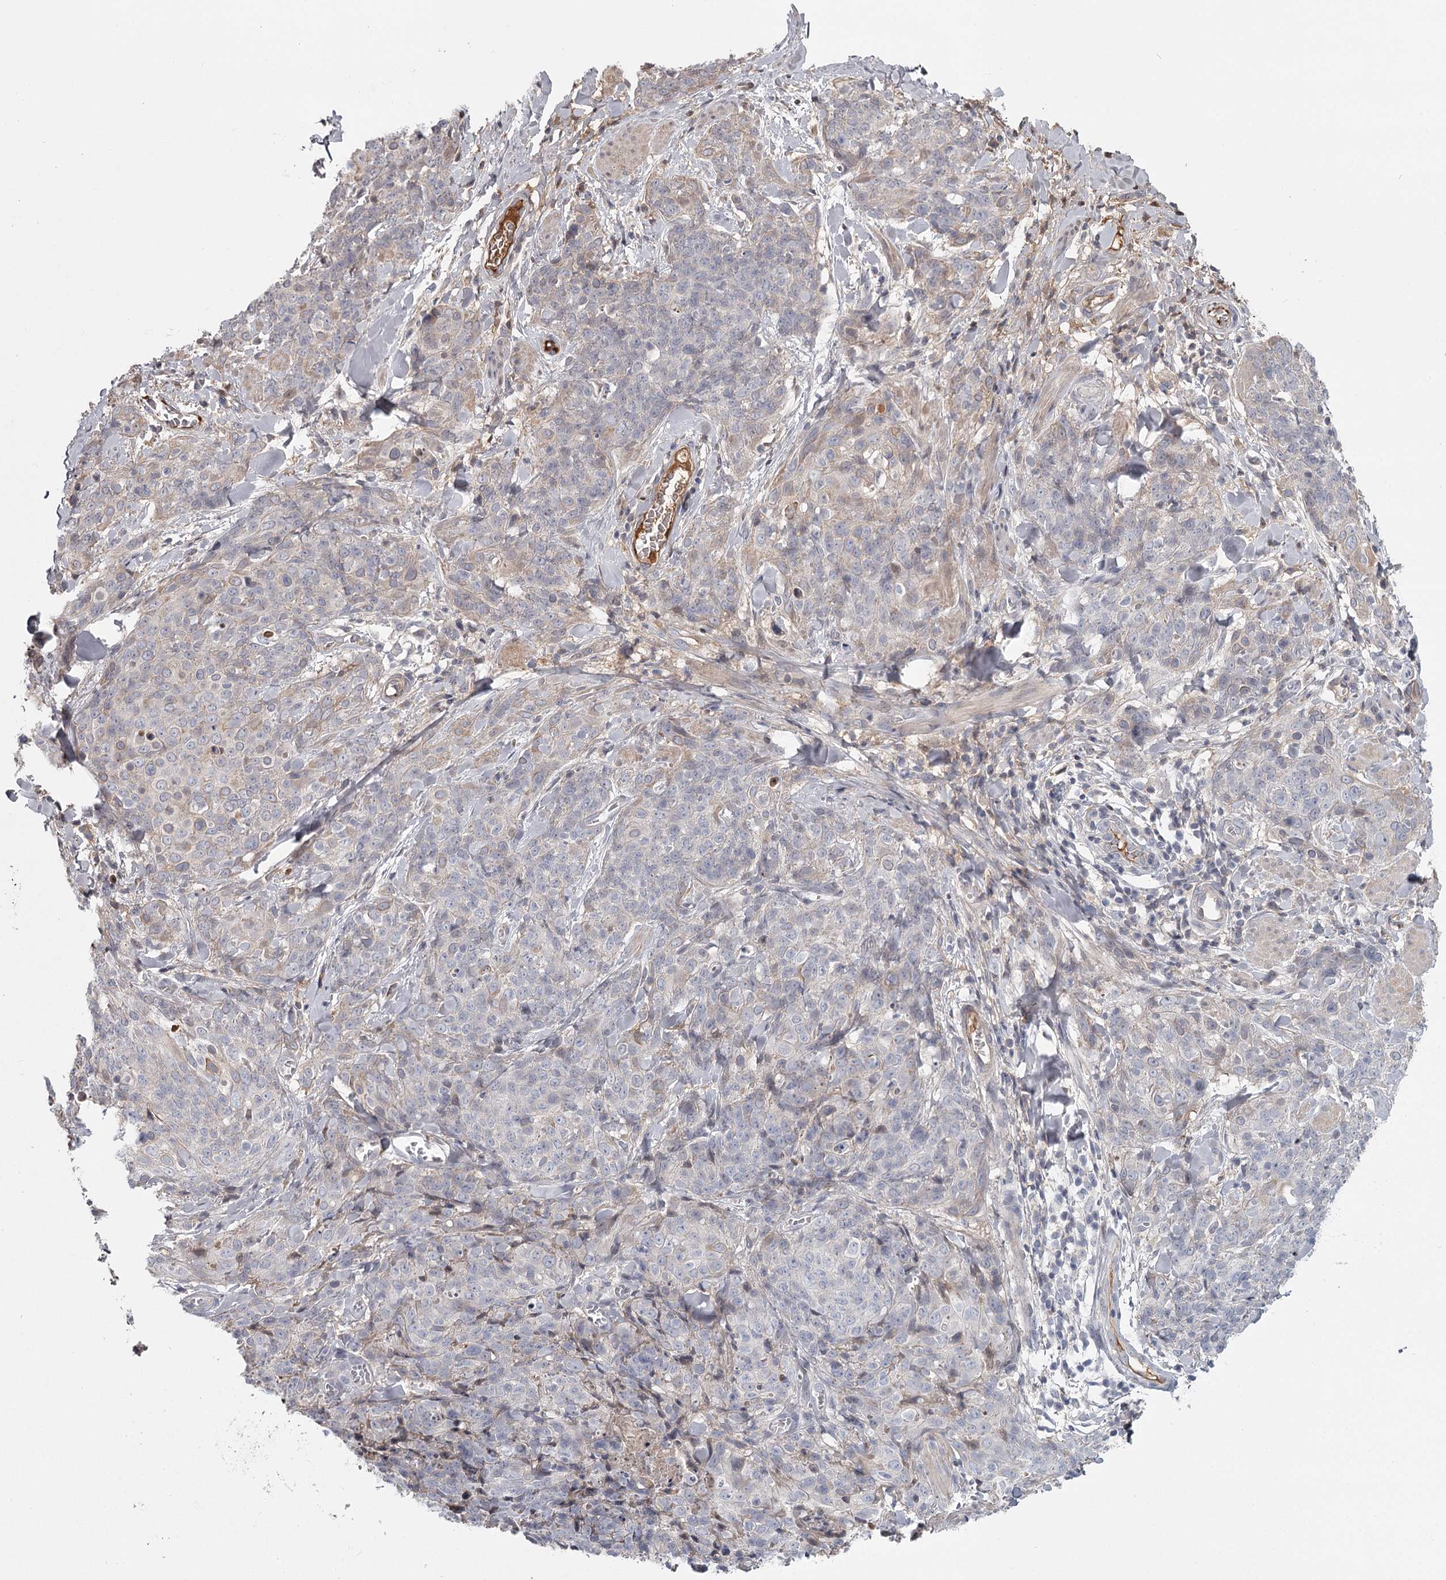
{"staining": {"intensity": "weak", "quantity": "<25%", "location": "cytoplasmic/membranous"}, "tissue": "skin cancer", "cell_type": "Tumor cells", "image_type": "cancer", "snomed": [{"axis": "morphology", "description": "Squamous cell carcinoma, NOS"}, {"axis": "topography", "description": "Skin"}, {"axis": "topography", "description": "Vulva"}], "caption": "Immunohistochemical staining of human skin cancer demonstrates no significant positivity in tumor cells.", "gene": "DHRS9", "patient": {"sex": "female", "age": 85}}